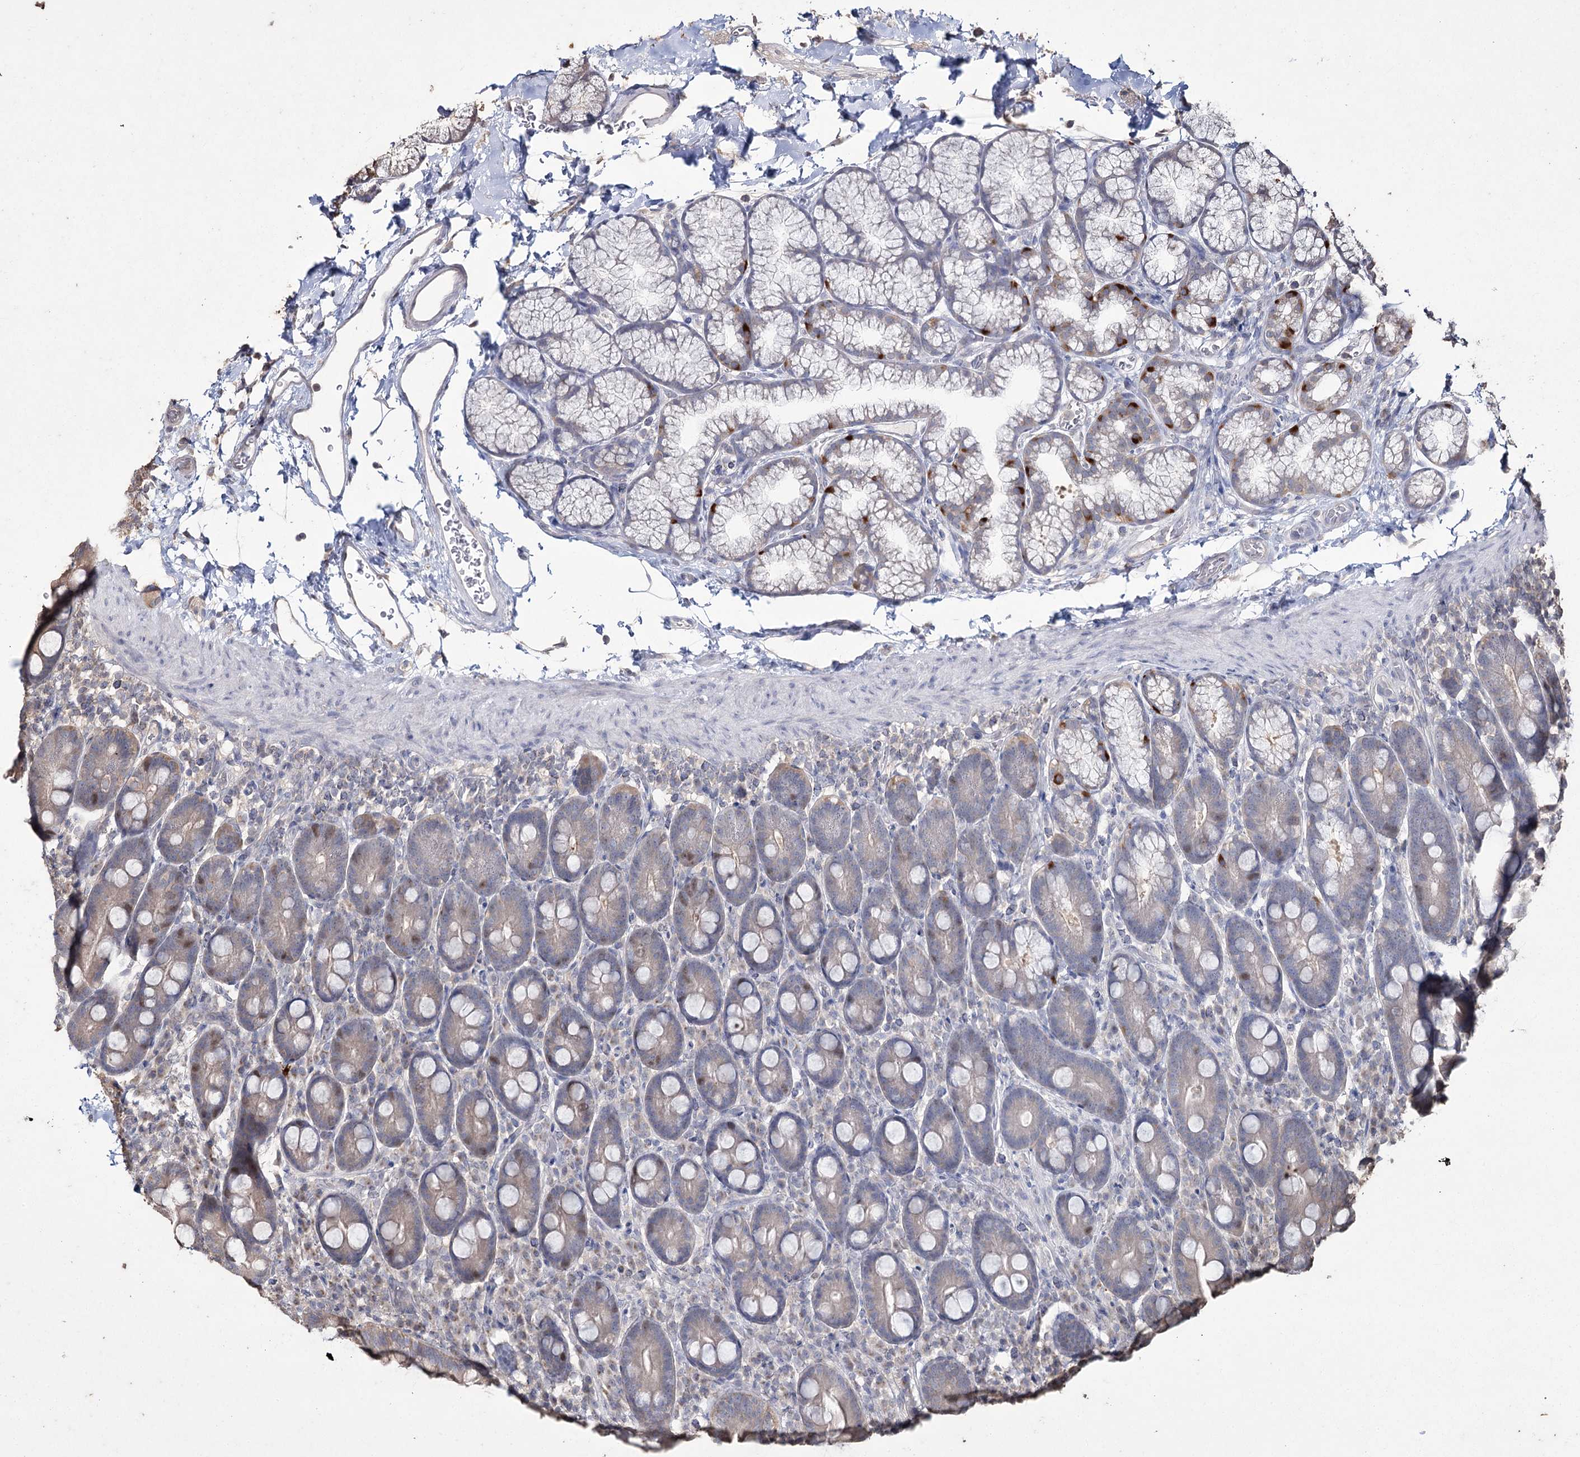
{"staining": {"intensity": "moderate", "quantity": "<25%", "location": "cytoplasmic/membranous,nuclear"}, "tissue": "duodenum", "cell_type": "Glandular cells", "image_type": "normal", "snomed": [{"axis": "morphology", "description": "Normal tissue, NOS"}, {"axis": "topography", "description": "Duodenum"}], "caption": "The histopathology image displays immunohistochemical staining of benign duodenum. There is moderate cytoplasmic/membranous,nuclear staining is identified in about <25% of glandular cells.", "gene": "PRC1", "patient": {"sex": "male", "age": 35}}